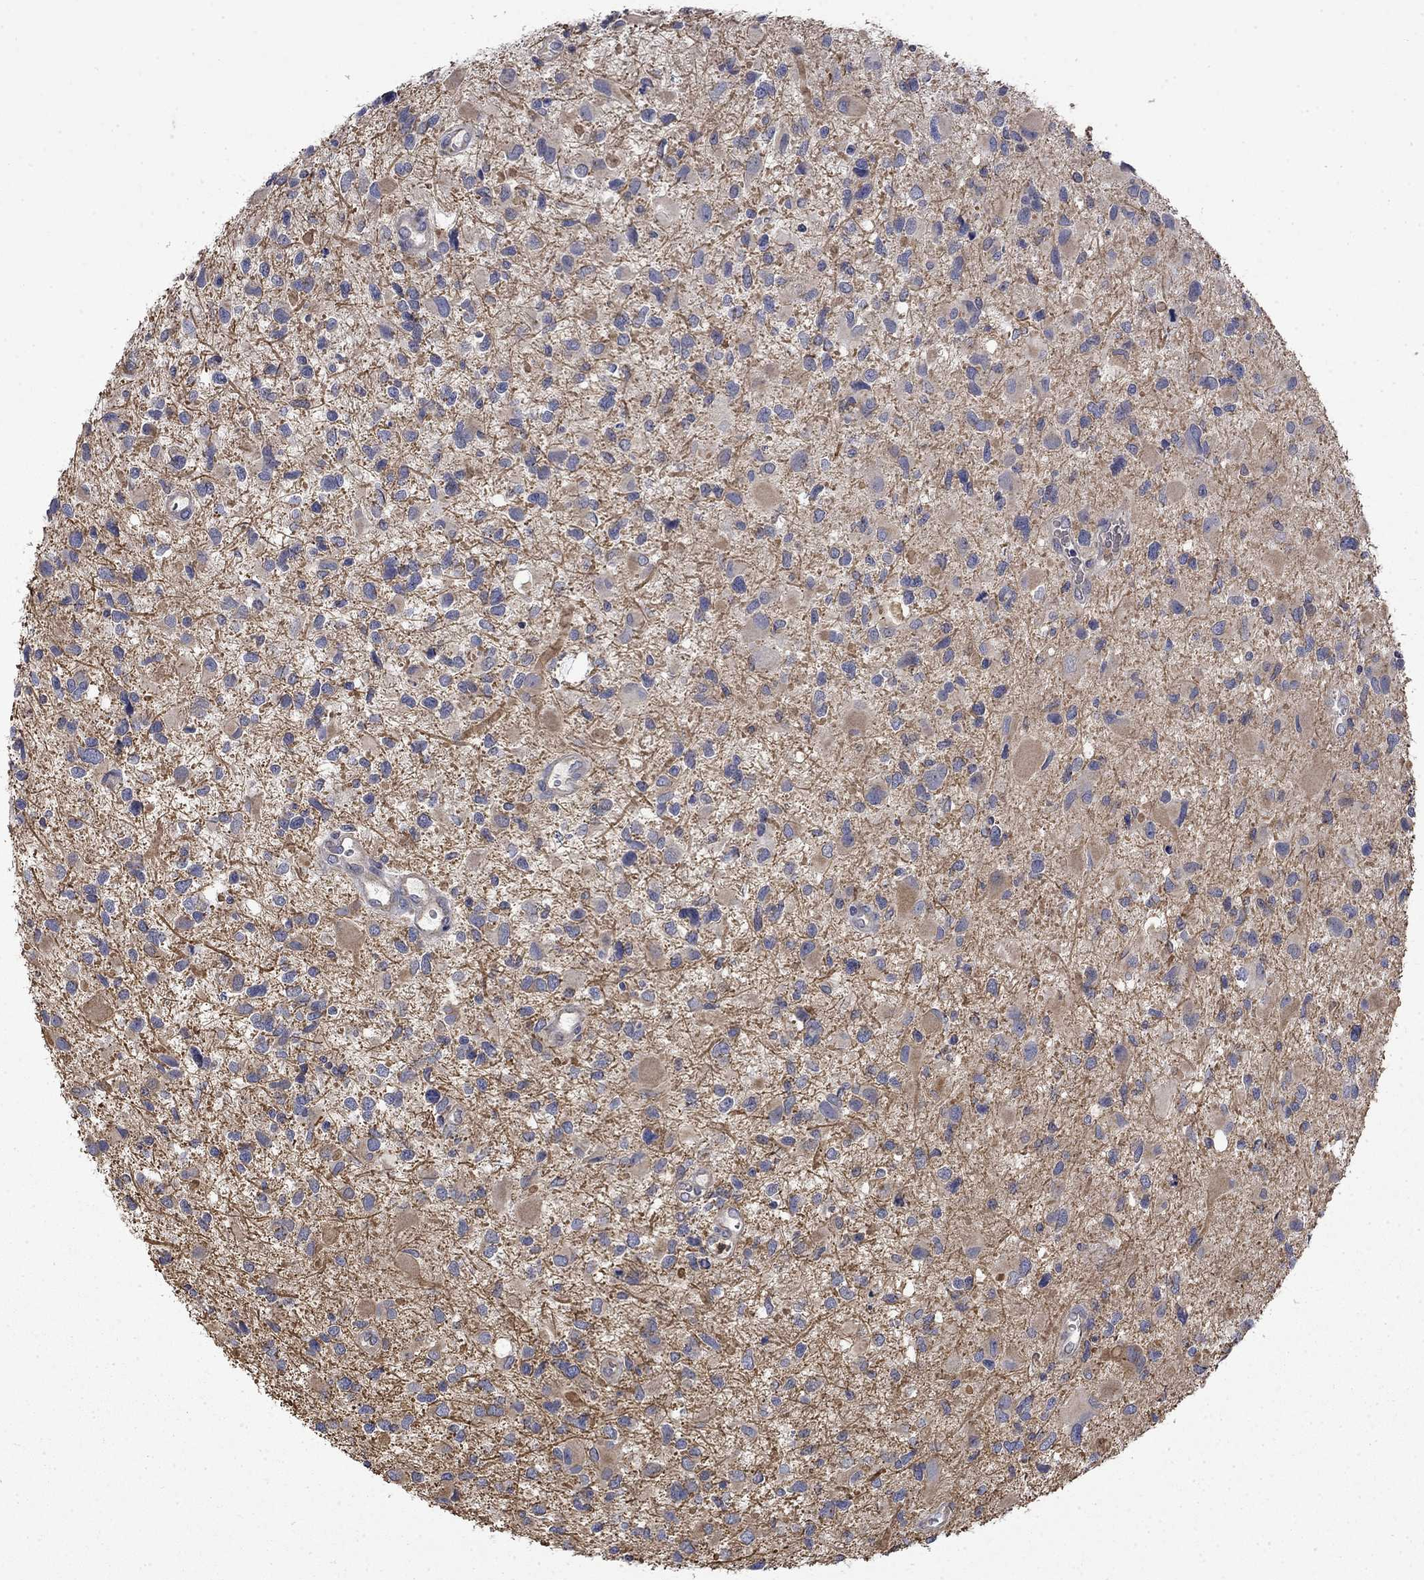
{"staining": {"intensity": "moderate", "quantity": "<25%", "location": "cytoplasmic/membranous"}, "tissue": "glioma", "cell_type": "Tumor cells", "image_type": "cancer", "snomed": [{"axis": "morphology", "description": "Glioma, malignant, Low grade"}, {"axis": "topography", "description": "Brain"}], "caption": "A brown stain labels moderate cytoplasmic/membranous positivity of a protein in human glioma tumor cells. Nuclei are stained in blue.", "gene": "CAMKK2", "patient": {"sex": "female", "age": 32}}